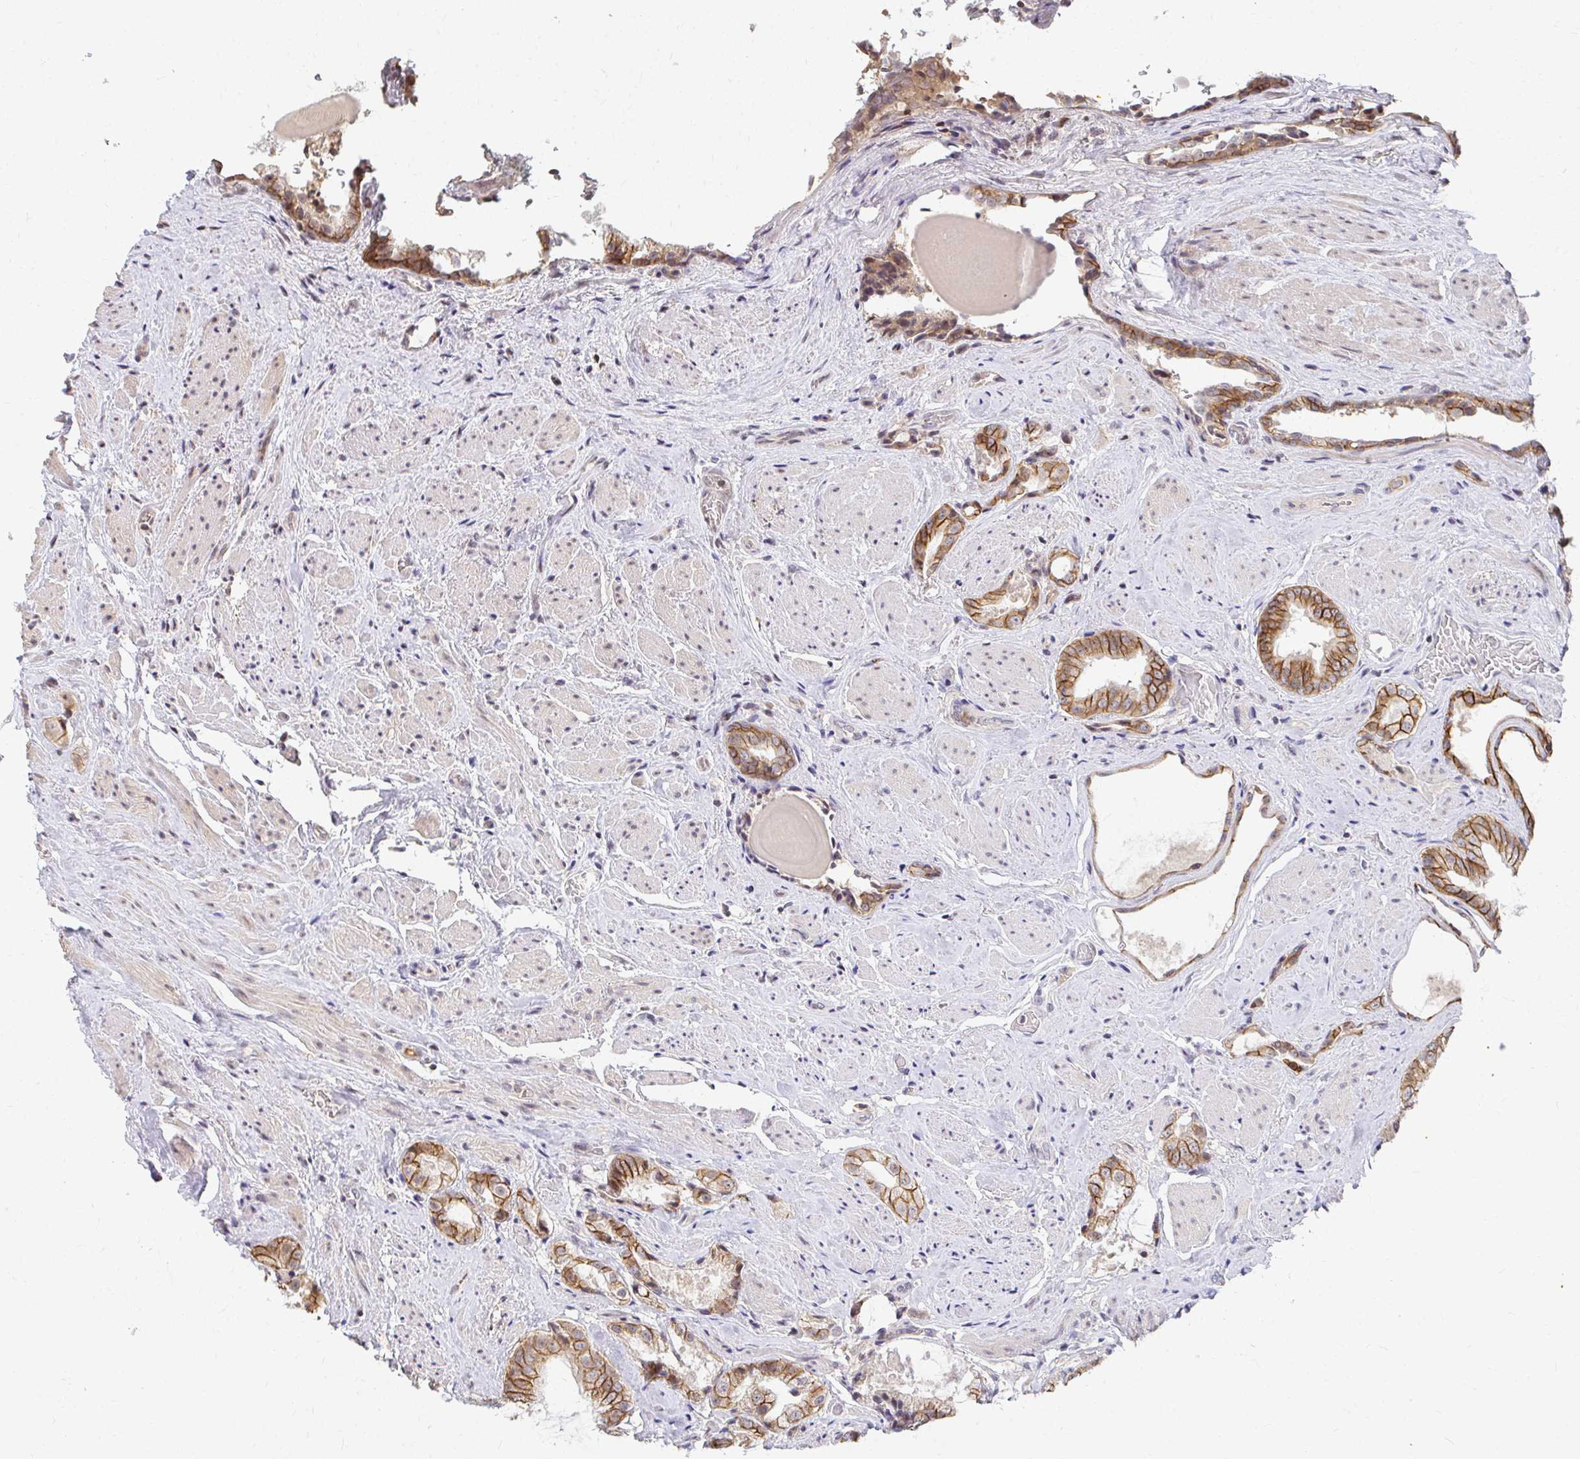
{"staining": {"intensity": "moderate", "quantity": ">75%", "location": "cytoplasmic/membranous"}, "tissue": "prostate cancer", "cell_type": "Tumor cells", "image_type": "cancer", "snomed": [{"axis": "morphology", "description": "Adenocarcinoma, High grade"}, {"axis": "topography", "description": "Prostate"}], "caption": "Moderate cytoplasmic/membranous expression is seen in approximately >75% of tumor cells in prostate high-grade adenocarcinoma.", "gene": "ANK3", "patient": {"sex": "male", "age": 65}}